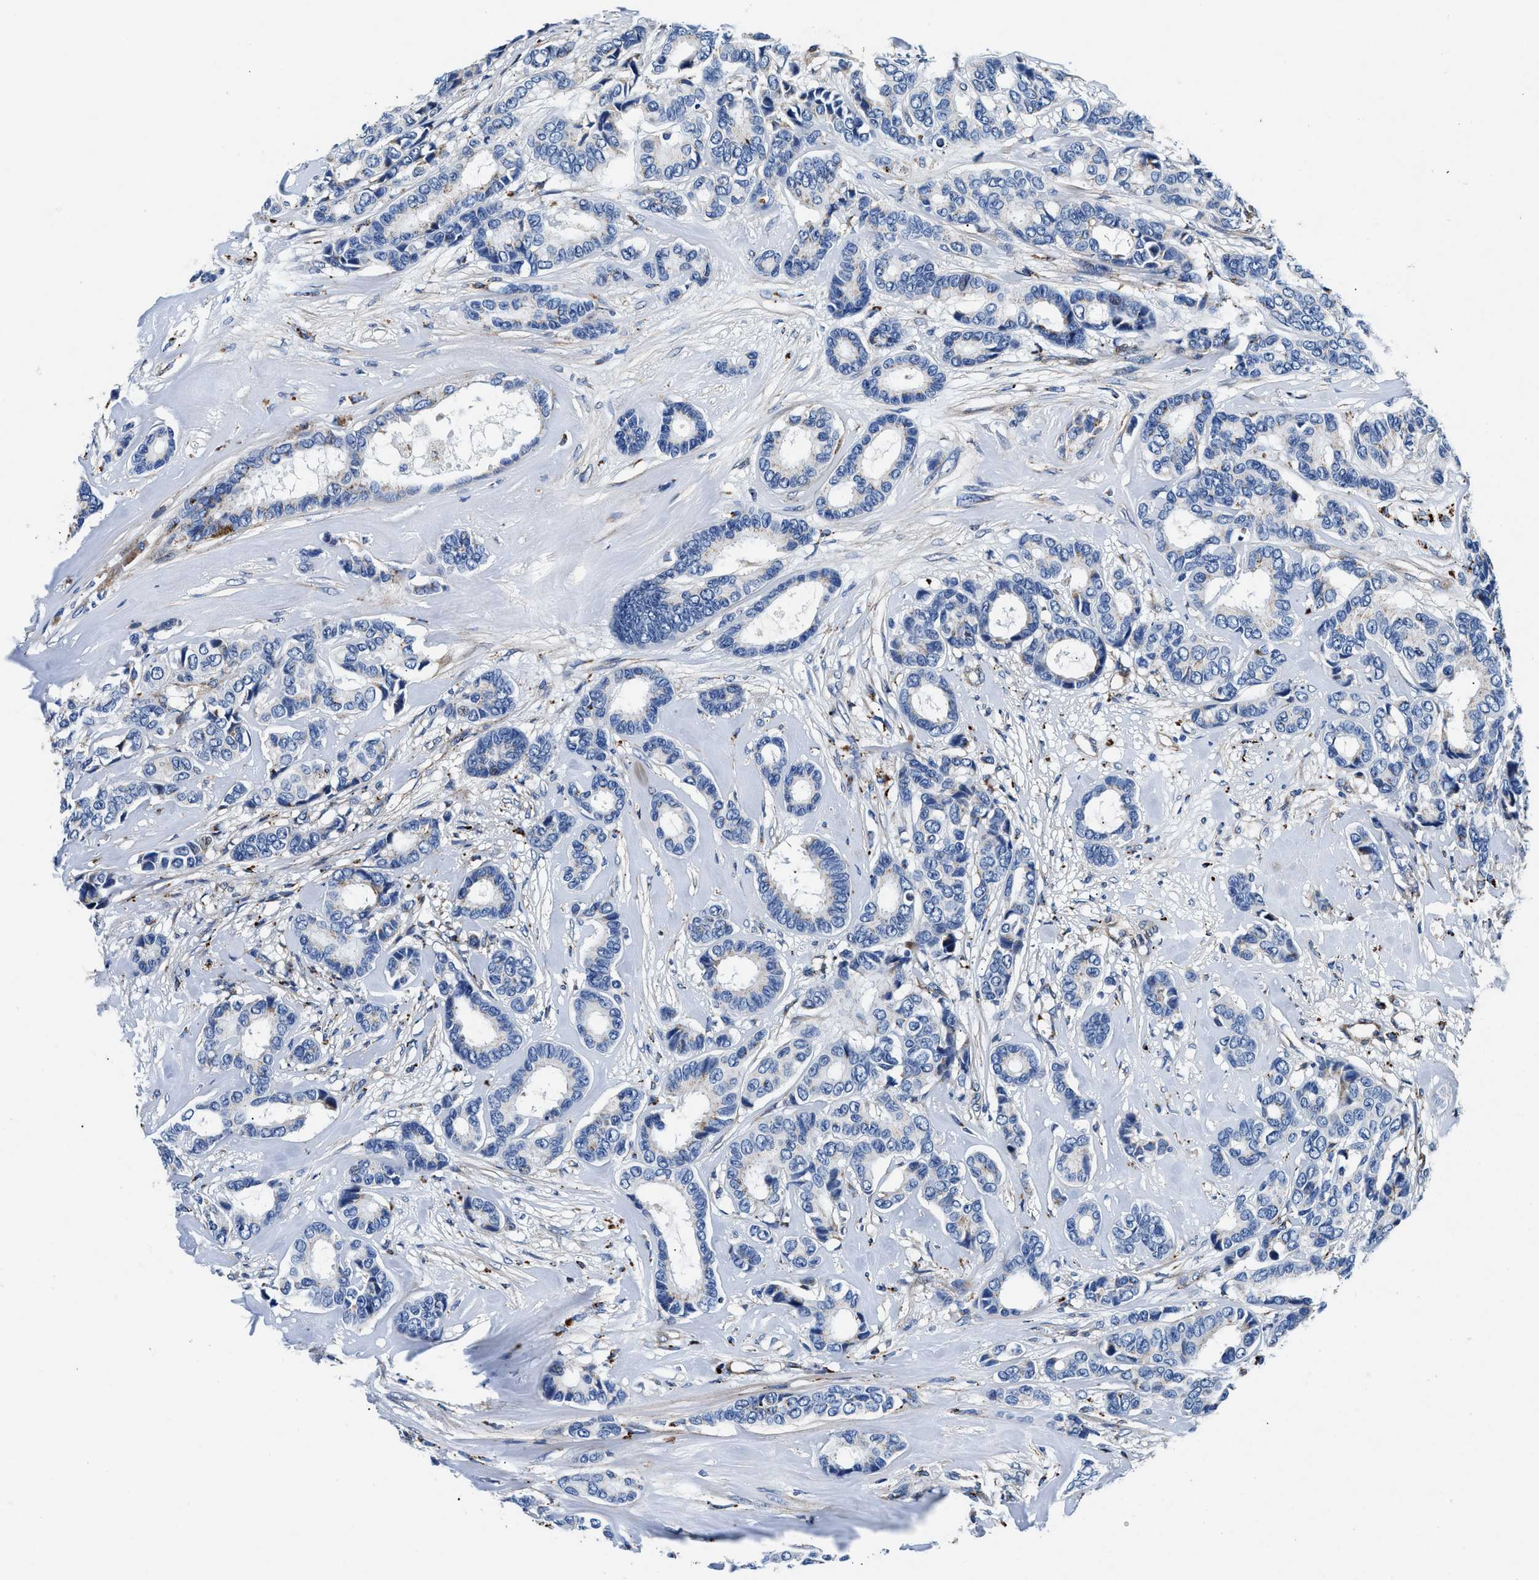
{"staining": {"intensity": "negative", "quantity": "none", "location": "none"}, "tissue": "breast cancer", "cell_type": "Tumor cells", "image_type": "cancer", "snomed": [{"axis": "morphology", "description": "Duct carcinoma"}, {"axis": "topography", "description": "Breast"}], "caption": "Immunohistochemistry of human breast invasive ductal carcinoma reveals no staining in tumor cells.", "gene": "DAG1", "patient": {"sex": "female", "age": 87}}